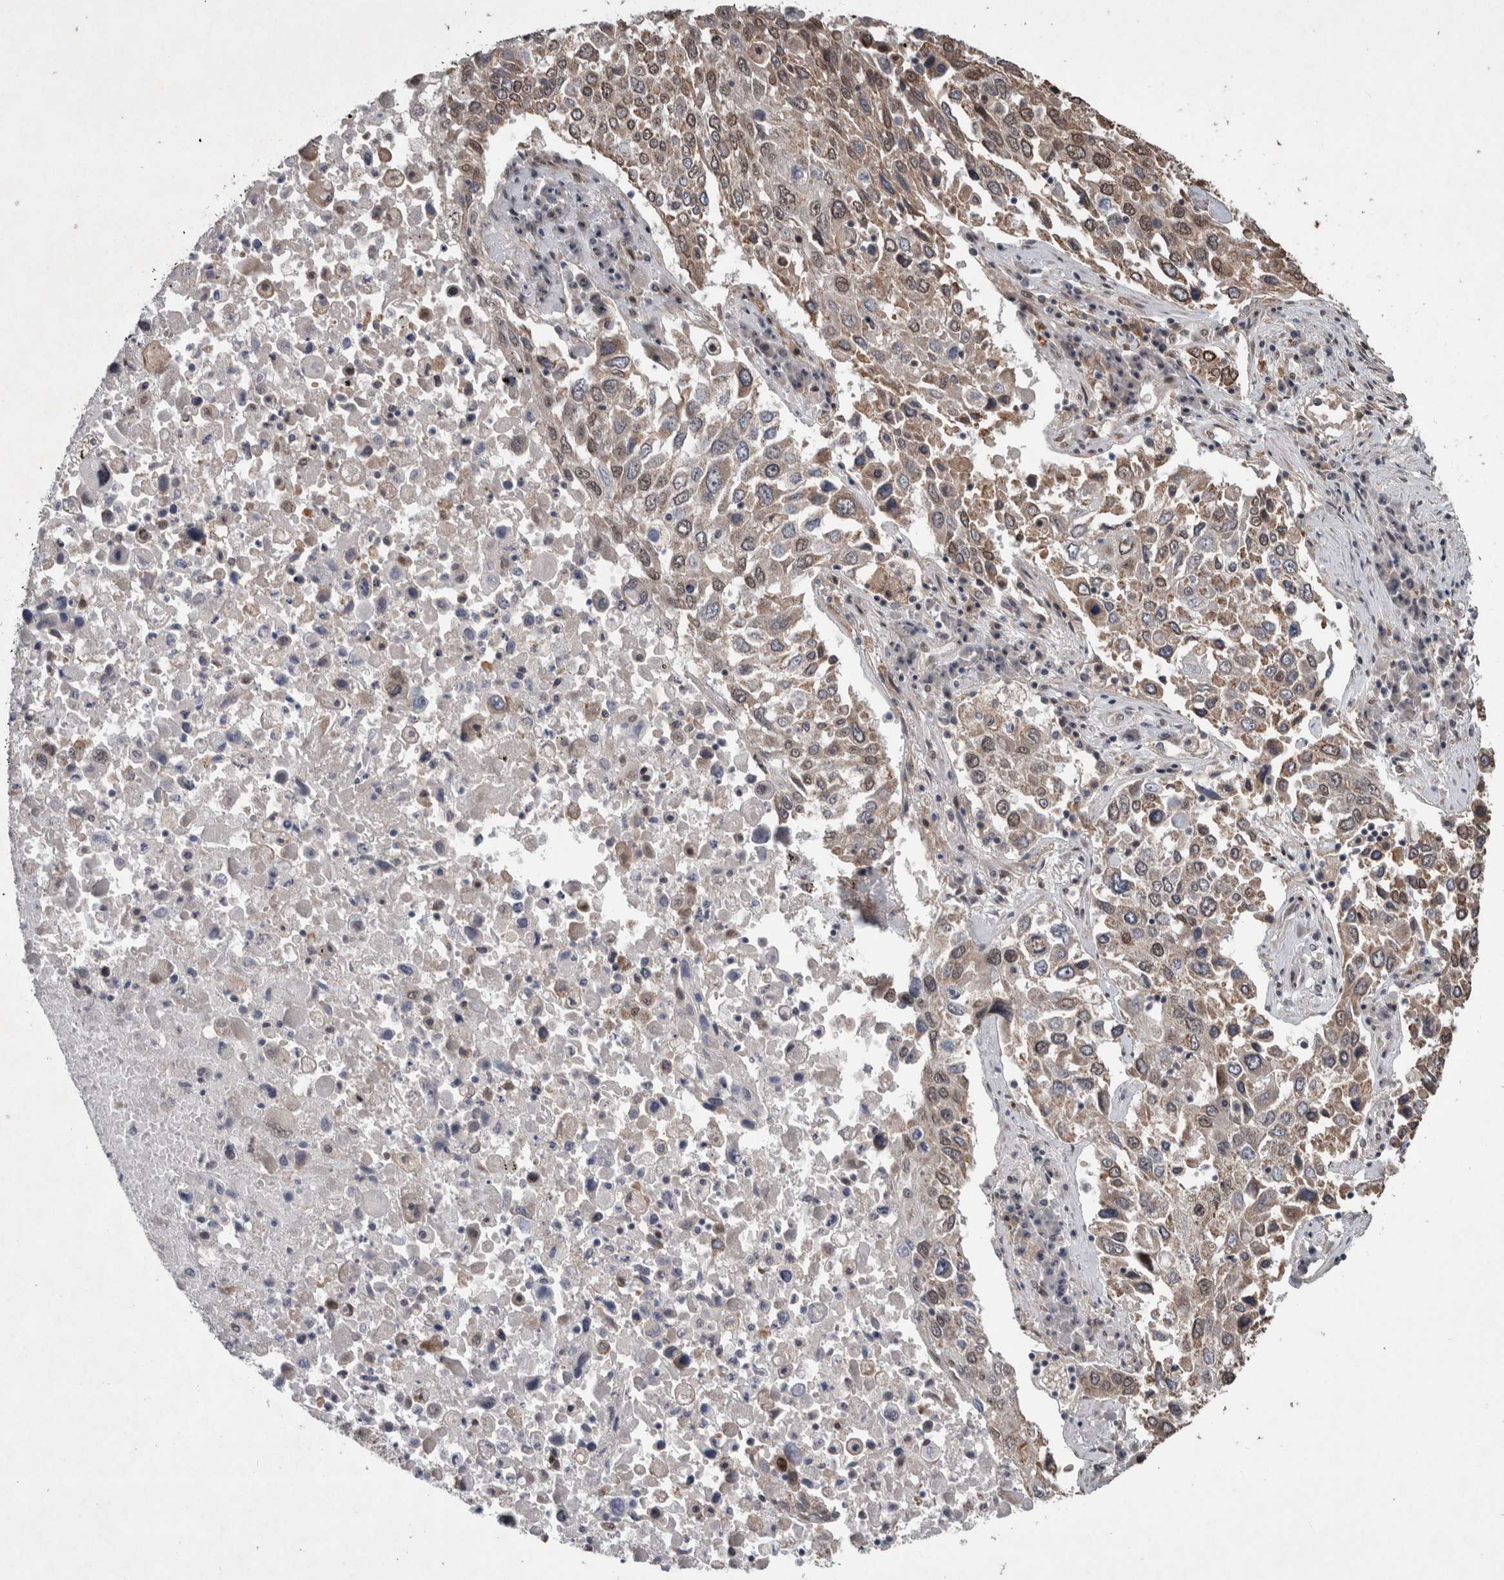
{"staining": {"intensity": "weak", "quantity": ">75%", "location": "cytoplasmic/membranous,nuclear"}, "tissue": "lung cancer", "cell_type": "Tumor cells", "image_type": "cancer", "snomed": [{"axis": "morphology", "description": "Squamous cell carcinoma, NOS"}, {"axis": "topography", "description": "Lung"}], "caption": "A high-resolution photomicrograph shows immunohistochemistry staining of lung cancer, which reveals weak cytoplasmic/membranous and nuclear positivity in approximately >75% of tumor cells. The staining was performed using DAB to visualize the protein expression in brown, while the nuclei were stained in blue with hematoxylin (Magnification: 20x).", "gene": "GIMAP6", "patient": {"sex": "male", "age": 65}}